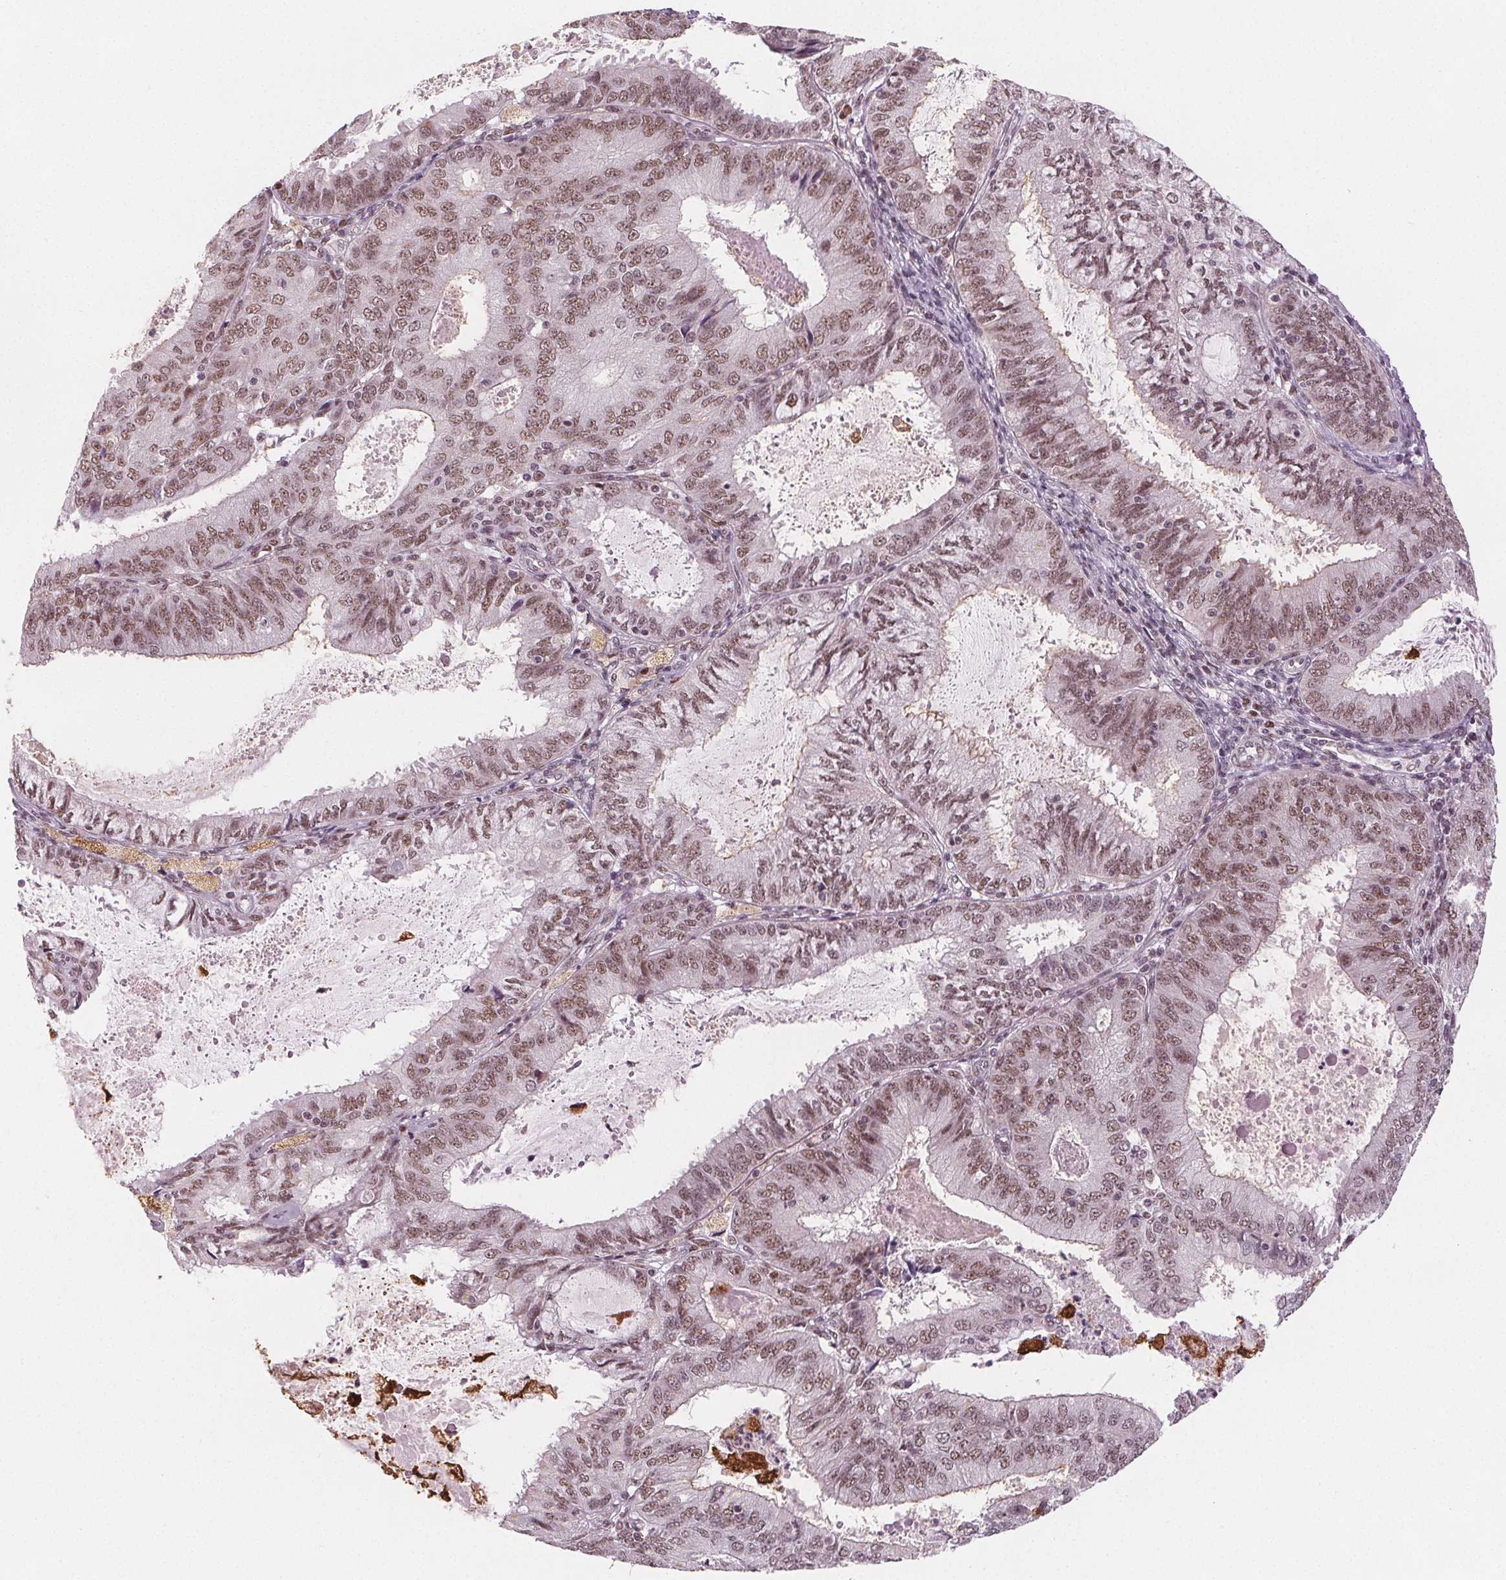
{"staining": {"intensity": "moderate", "quantity": ">75%", "location": "nuclear"}, "tissue": "endometrial cancer", "cell_type": "Tumor cells", "image_type": "cancer", "snomed": [{"axis": "morphology", "description": "Adenocarcinoma, NOS"}, {"axis": "topography", "description": "Endometrium"}], "caption": "There is medium levels of moderate nuclear positivity in tumor cells of endometrial cancer, as demonstrated by immunohistochemical staining (brown color).", "gene": "DPM2", "patient": {"sex": "female", "age": 57}}